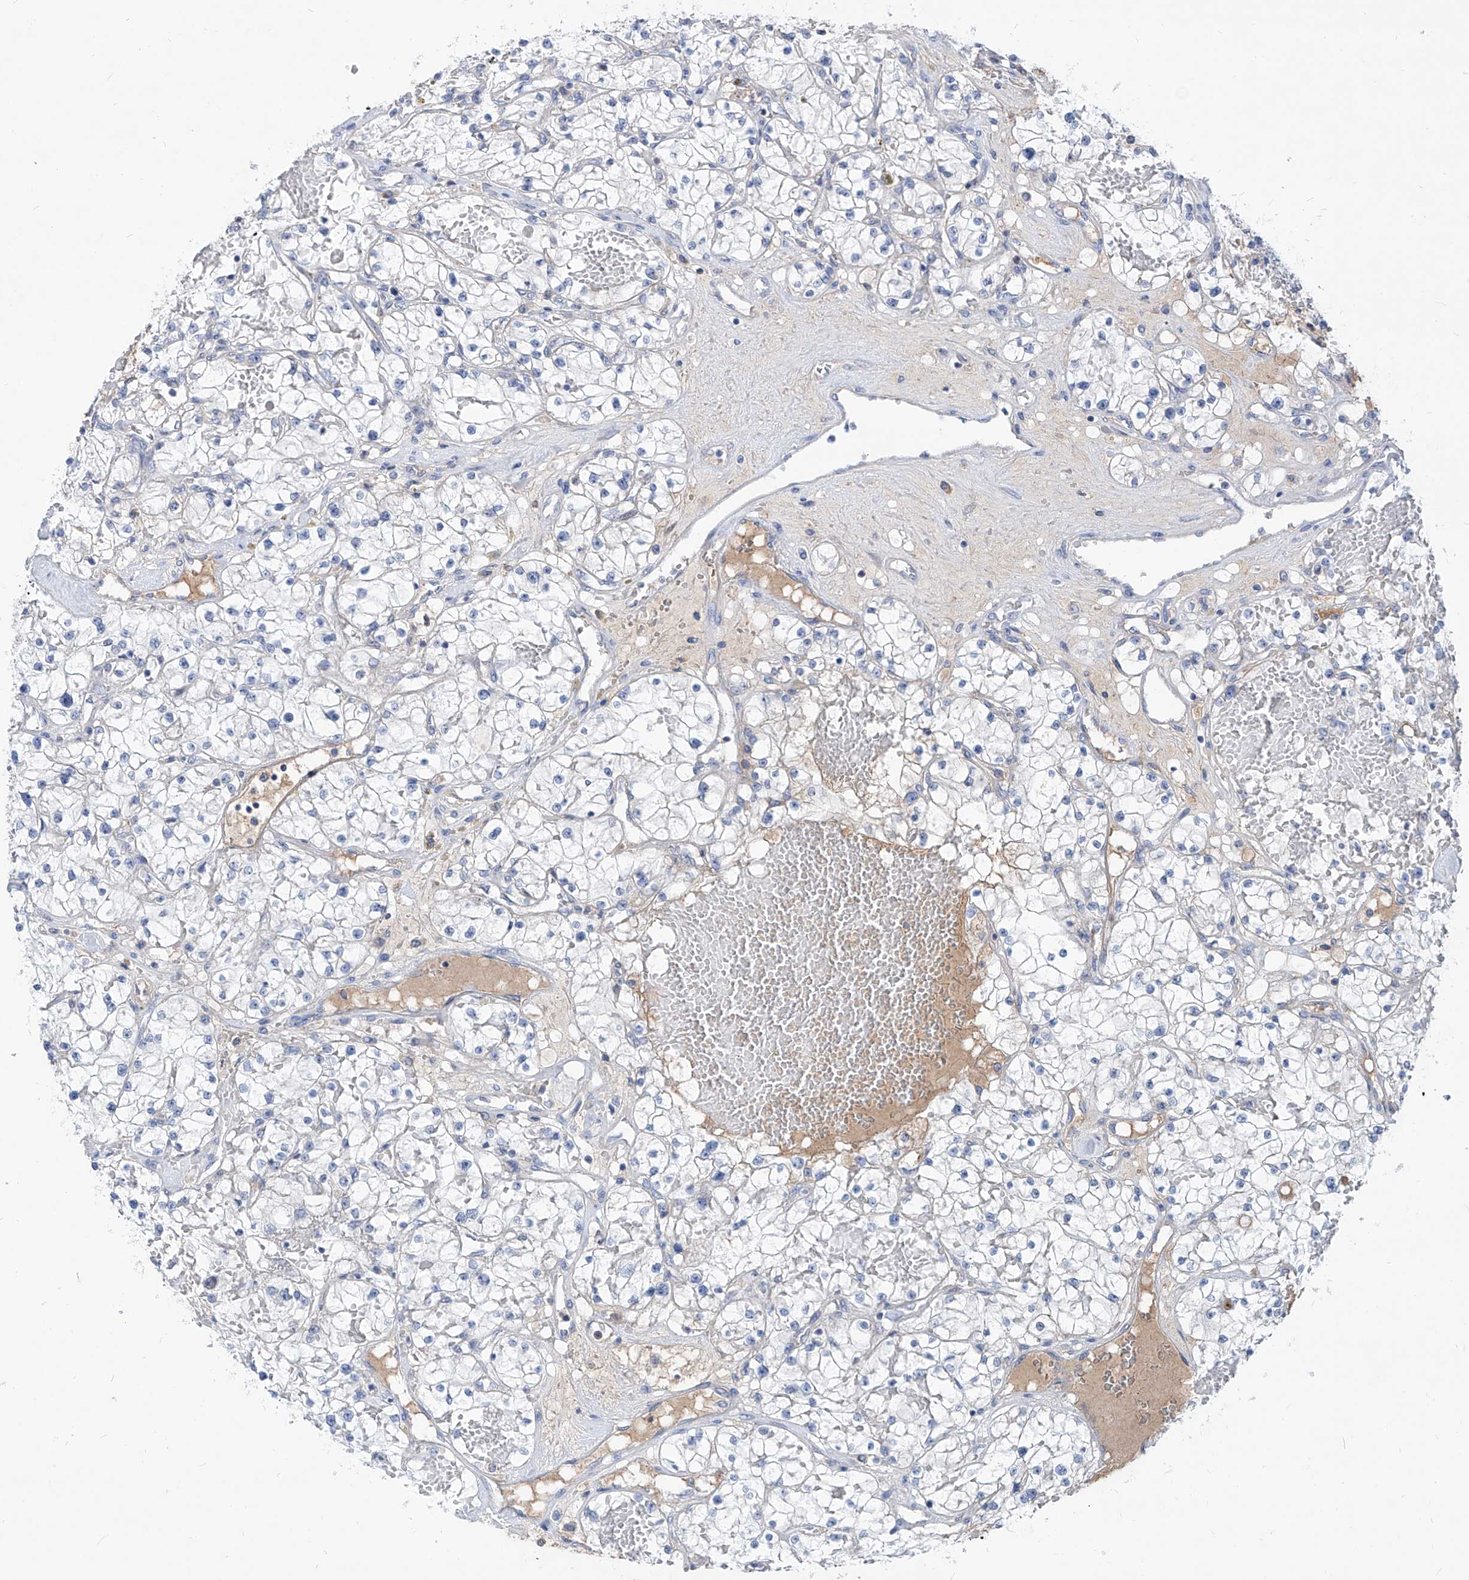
{"staining": {"intensity": "negative", "quantity": "none", "location": "none"}, "tissue": "renal cancer", "cell_type": "Tumor cells", "image_type": "cancer", "snomed": [{"axis": "morphology", "description": "Normal tissue, NOS"}, {"axis": "morphology", "description": "Adenocarcinoma, NOS"}, {"axis": "topography", "description": "Kidney"}], "caption": "Immunohistochemistry of human renal cancer (adenocarcinoma) demonstrates no expression in tumor cells.", "gene": "AKAP10", "patient": {"sex": "male", "age": 68}}